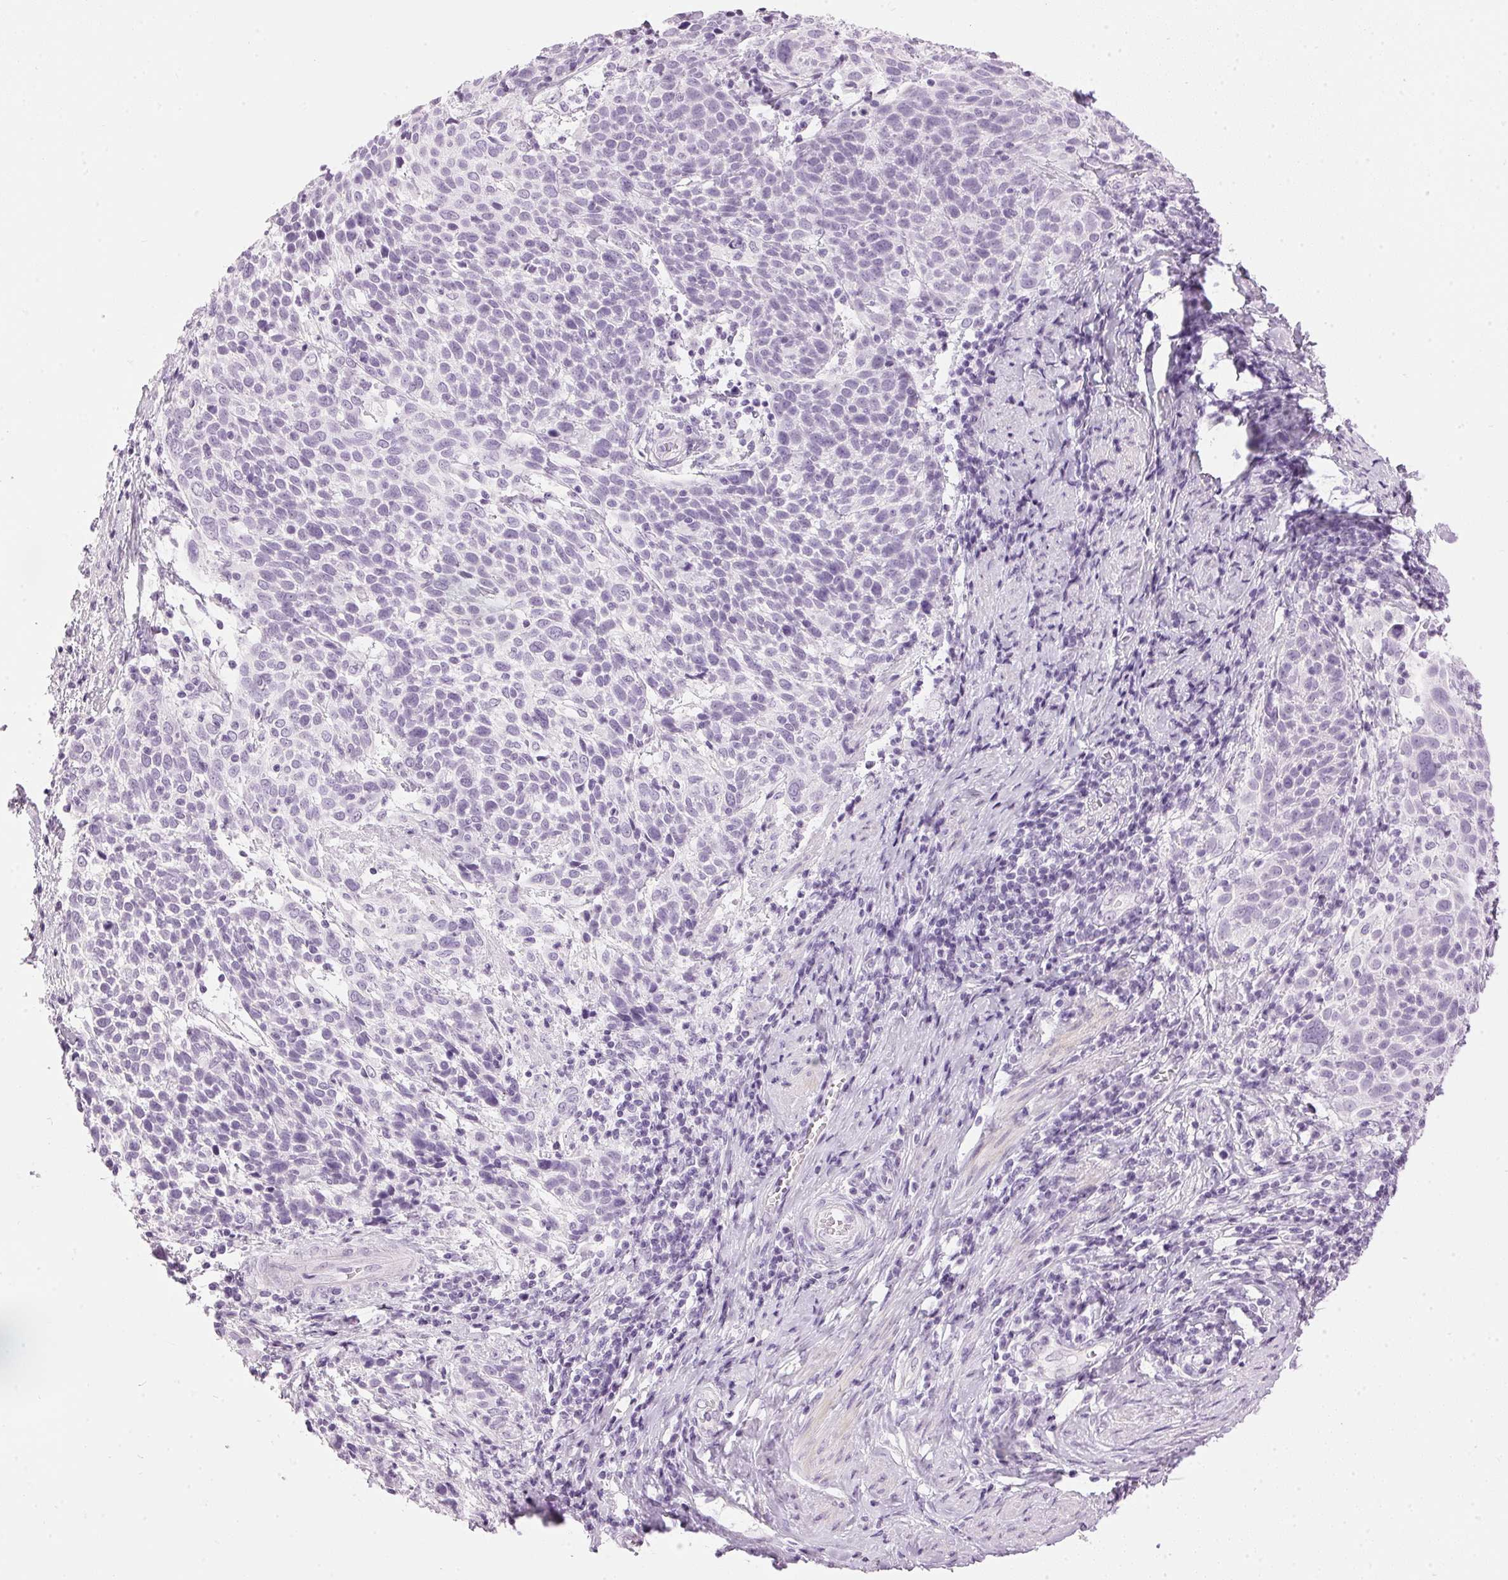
{"staining": {"intensity": "negative", "quantity": "none", "location": "none"}, "tissue": "cervical cancer", "cell_type": "Tumor cells", "image_type": "cancer", "snomed": [{"axis": "morphology", "description": "Squamous cell carcinoma, NOS"}, {"axis": "topography", "description": "Cervix"}], "caption": "This is an IHC photomicrograph of squamous cell carcinoma (cervical). There is no positivity in tumor cells.", "gene": "SP7", "patient": {"sex": "female", "age": 61}}